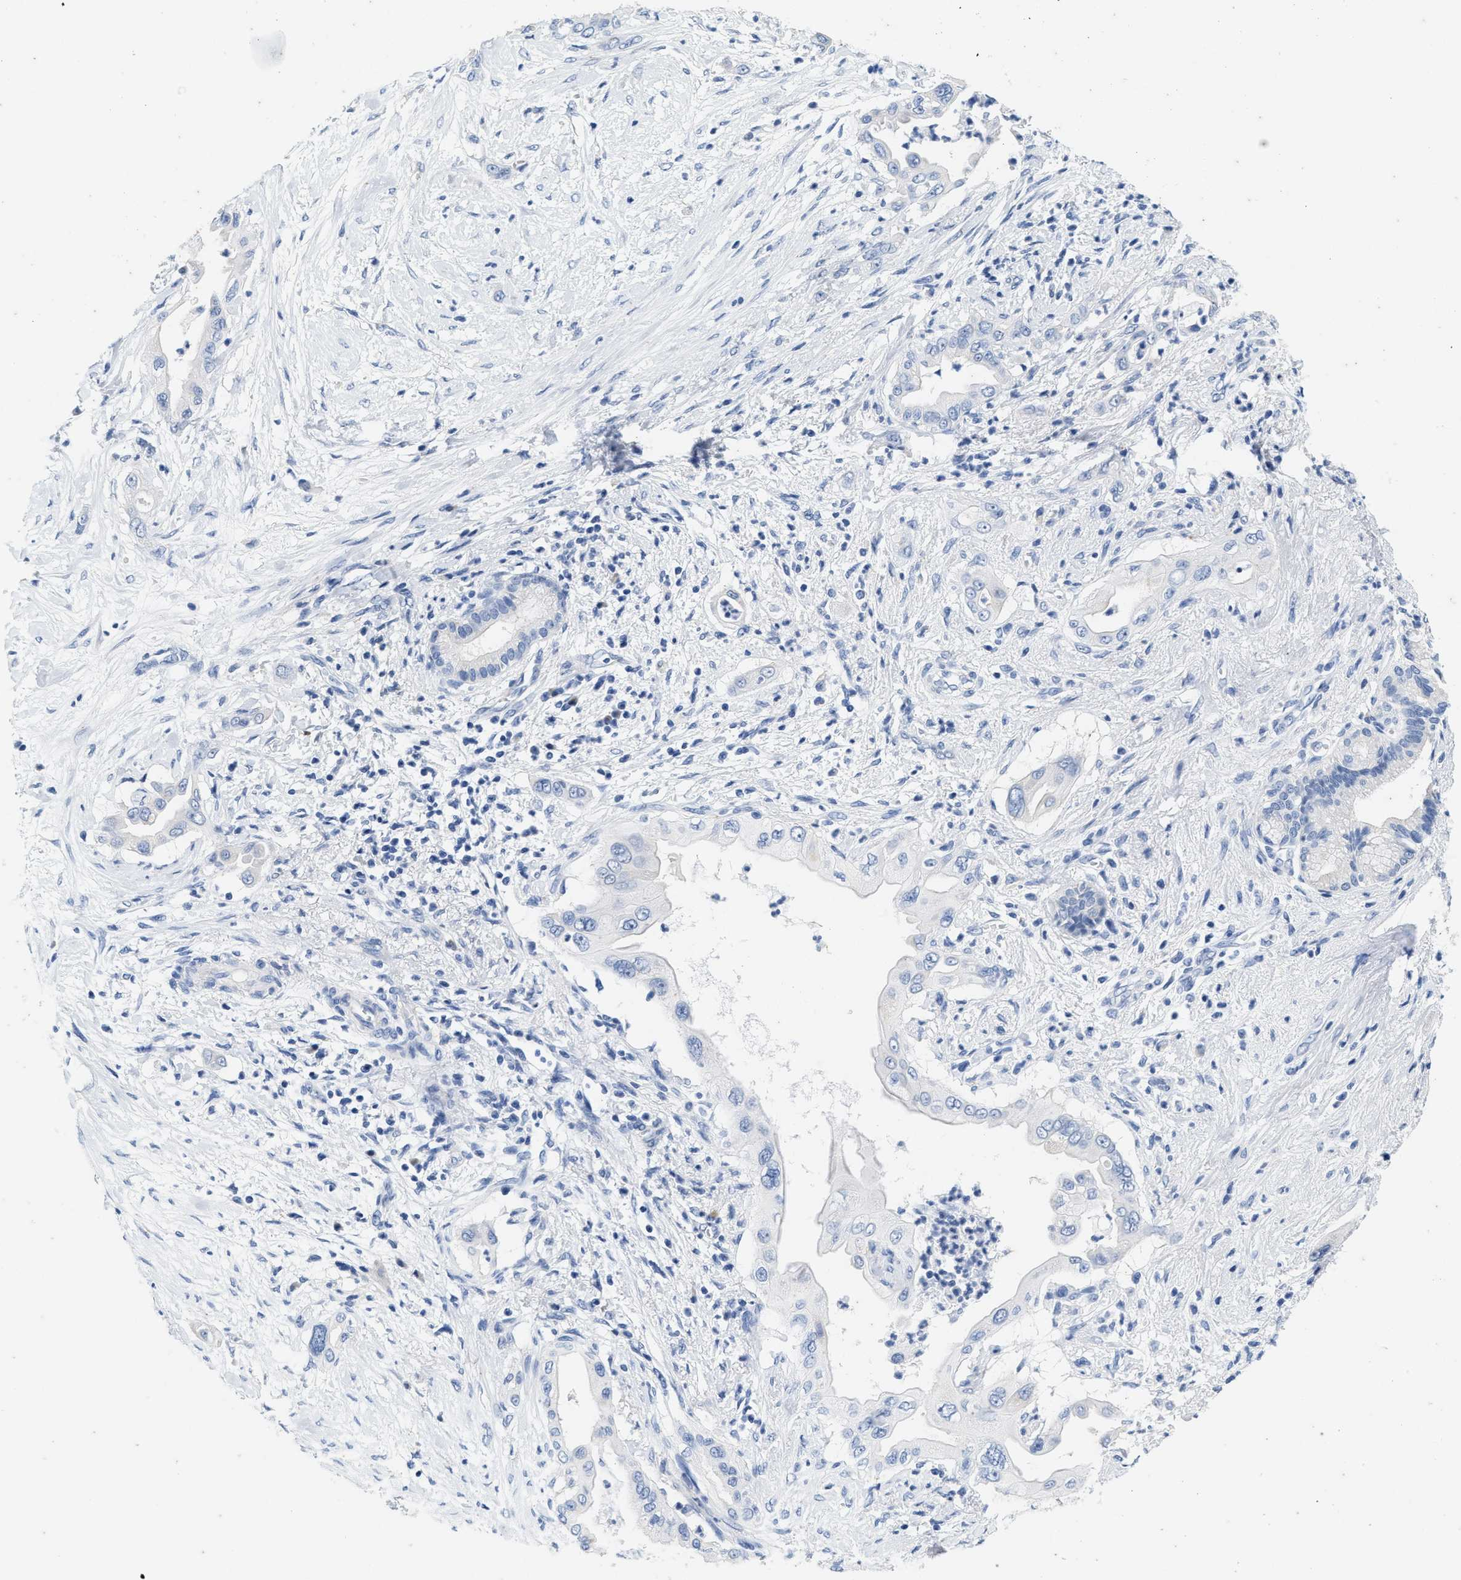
{"staining": {"intensity": "negative", "quantity": "none", "location": "none"}, "tissue": "pancreatic cancer", "cell_type": "Tumor cells", "image_type": "cancer", "snomed": [{"axis": "morphology", "description": "Adenocarcinoma, NOS"}, {"axis": "topography", "description": "Pancreas"}], "caption": "Adenocarcinoma (pancreatic) was stained to show a protein in brown. There is no significant expression in tumor cells. (Immunohistochemistry, brightfield microscopy, high magnification).", "gene": "ABCB11", "patient": {"sex": "male", "age": 59}}